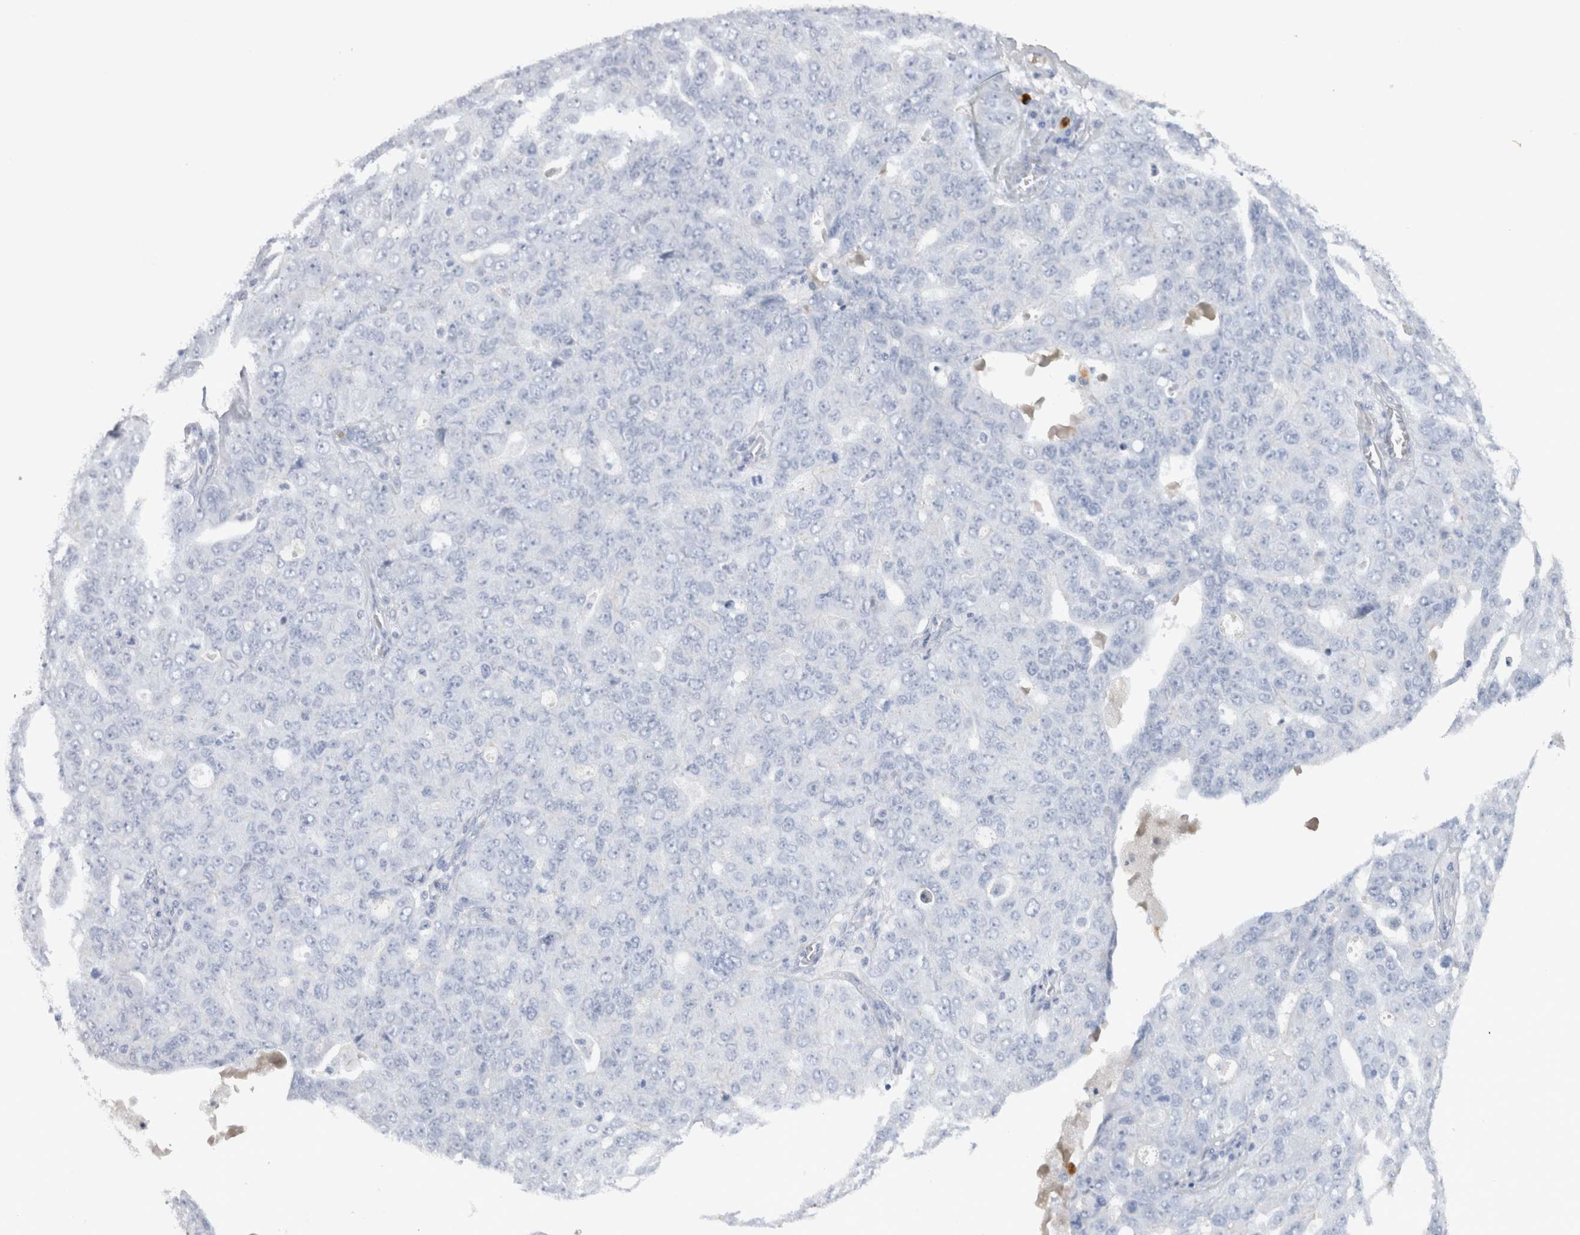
{"staining": {"intensity": "negative", "quantity": "none", "location": "none"}, "tissue": "ovarian cancer", "cell_type": "Tumor cells", "image_type": "cancer", "snomed": [{"axis": "morphology", "description": "Carcinoma, endometroid"}, {"axis": "topography", "description": "Ovary"}], "caption": "Immunohistochemistry (IHC) micrograph of neoplastic tissue: human ovarian endometroid carcinoma stained with DAB demonstrates no significant protein staining in tumor cells.", "gene": "CDH17", "patient": {"sex": "female", "age": 62}}